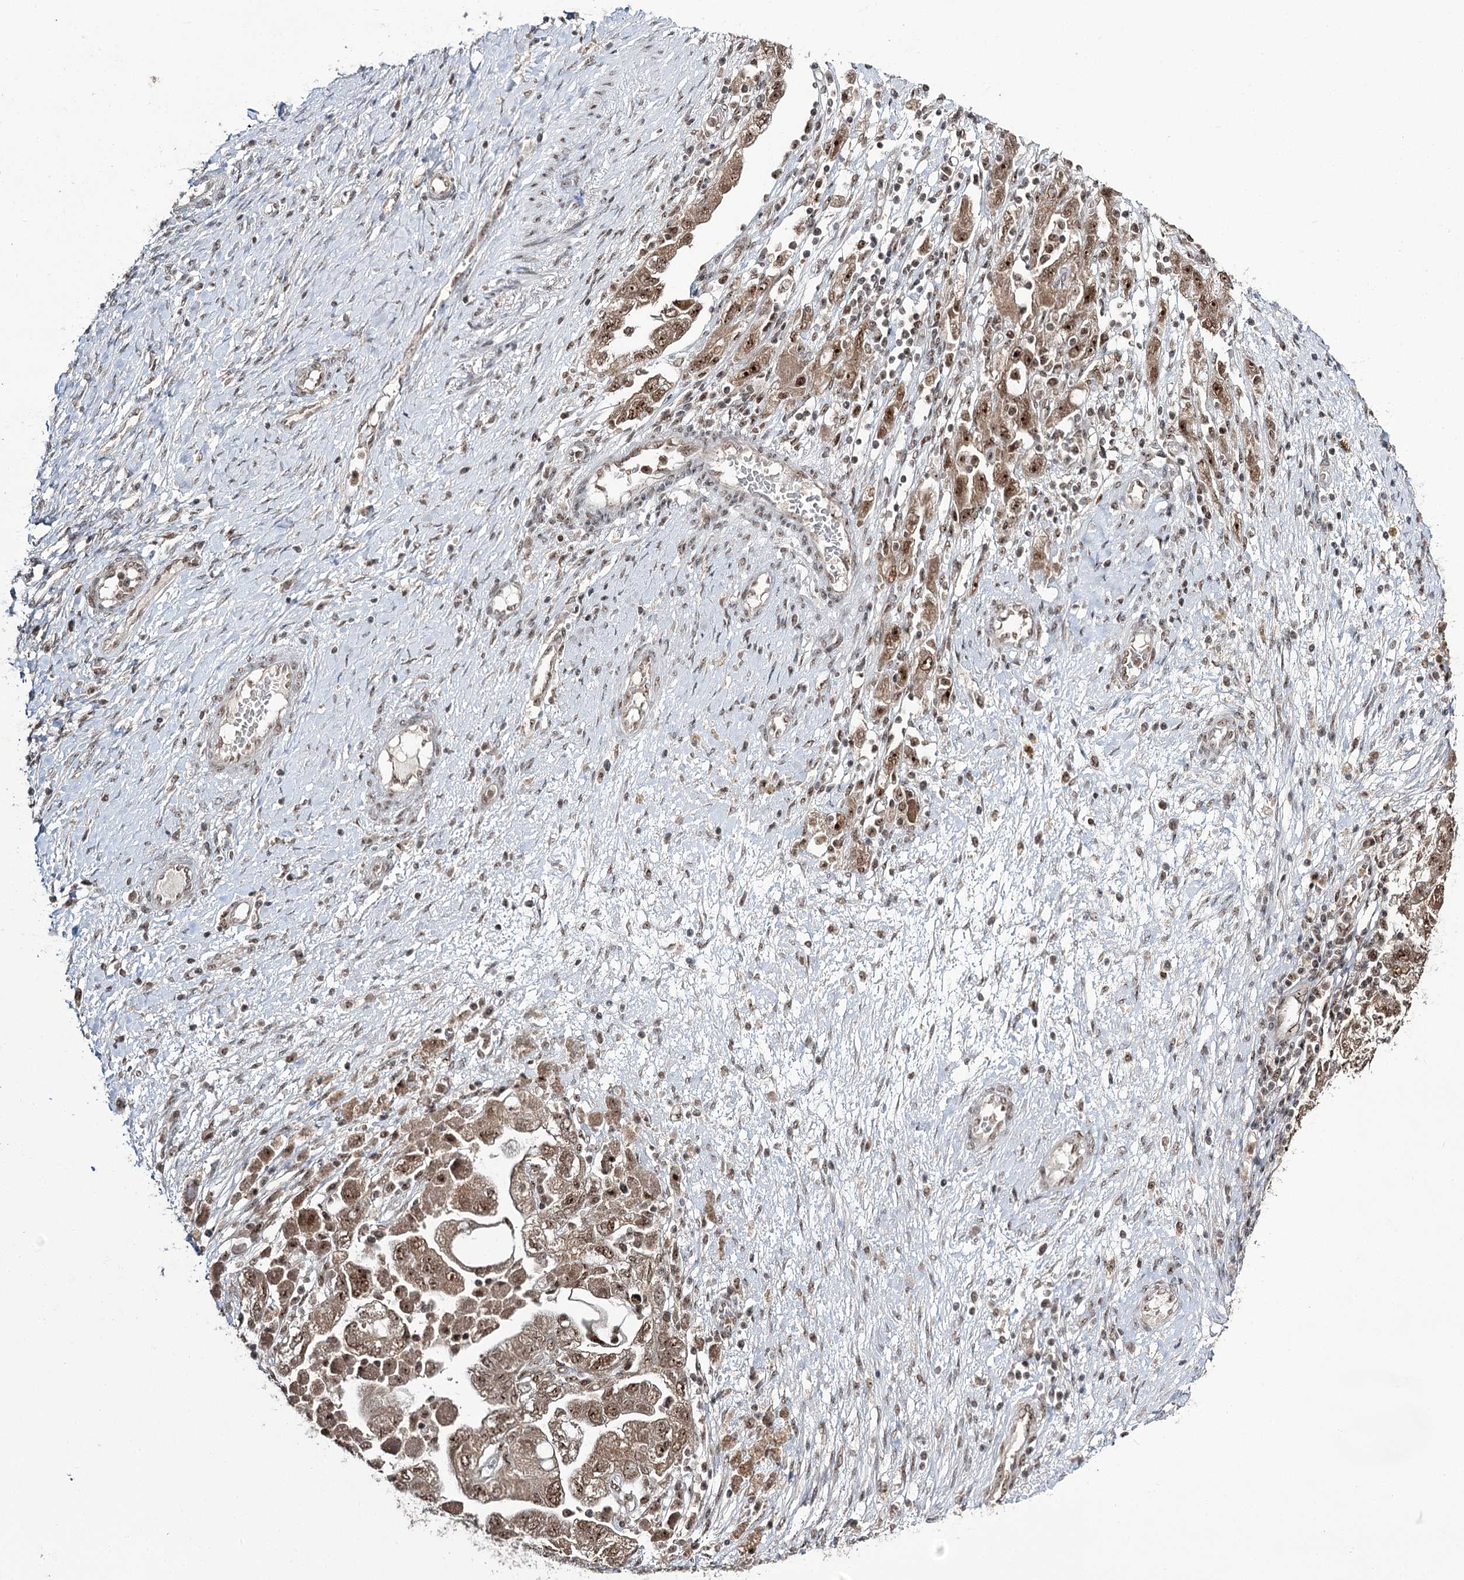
{"staining": {"intensity": "moderate", "quantity": ">75%", "location": "cytoplasmic/membranous,nuclear"}, "tissue": "ovarian cancer", "cell_type": "Tumor cells", "image_type": "cancer", "snomed": [{"axis": "morphology", "description": "Carcinoma, NOS"}, {"axis": "morphology", "description": "Cystadenocarcinoma, serous, NOS"}, {"axis": "topography", "description": "Ovary"}], "caption": "Immunohistochemical staining of human ovarian cancer (serous cystadenocarcinoma) shows moderate cytoplasmic/membranous and nuclear protein positivity in about >75% of tumor cells. The staining is performed using DAB (3,3'-diaminobenzidine) brown chromogen to label protein expression. The nuclei are counter-stained blue using hematoxylin.", "gene": "ERCC3", "patient": {"sex": "female", "age": 69}}